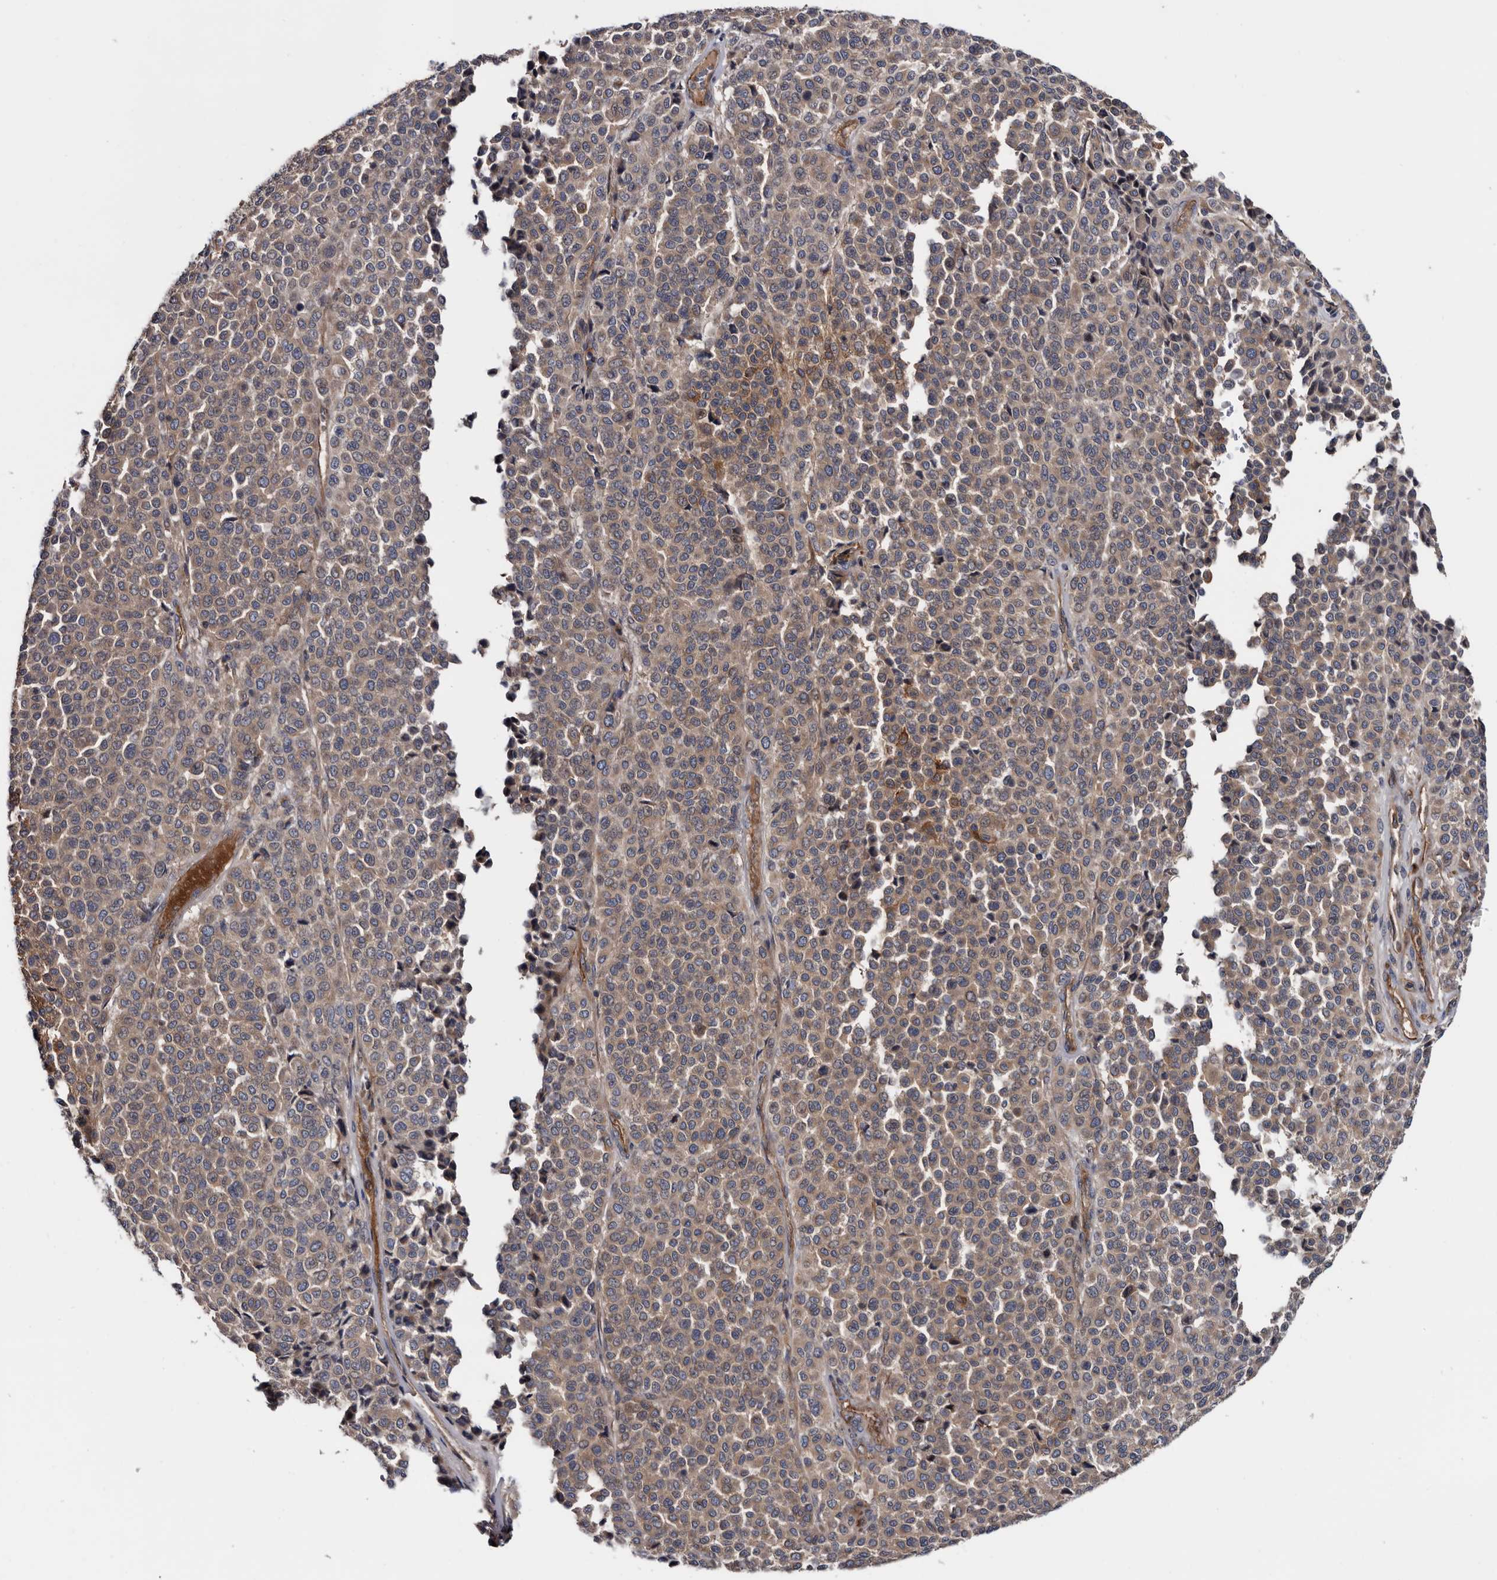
{"staining": {"intensity": "weak", "quantity": ">75%", "location": "cytoplasmic/membranous"}, "tissue": "melanoma", "cell_type": "Tumor cells", "image_type": "cancer", "snomed": [{"axis": "morphology", "description": "Malignant melanoma, Metastatic site"}, {"axis": "topography", "description": "Pancreas"}], "caption": "Melanoma stained for a protein reveals weak cytoplasmic/membranous positivity in tumor cells. Nuclei are stained in blue.", "gene": "TSPAN17", "patient": {"sex": "female", "age": 30}}